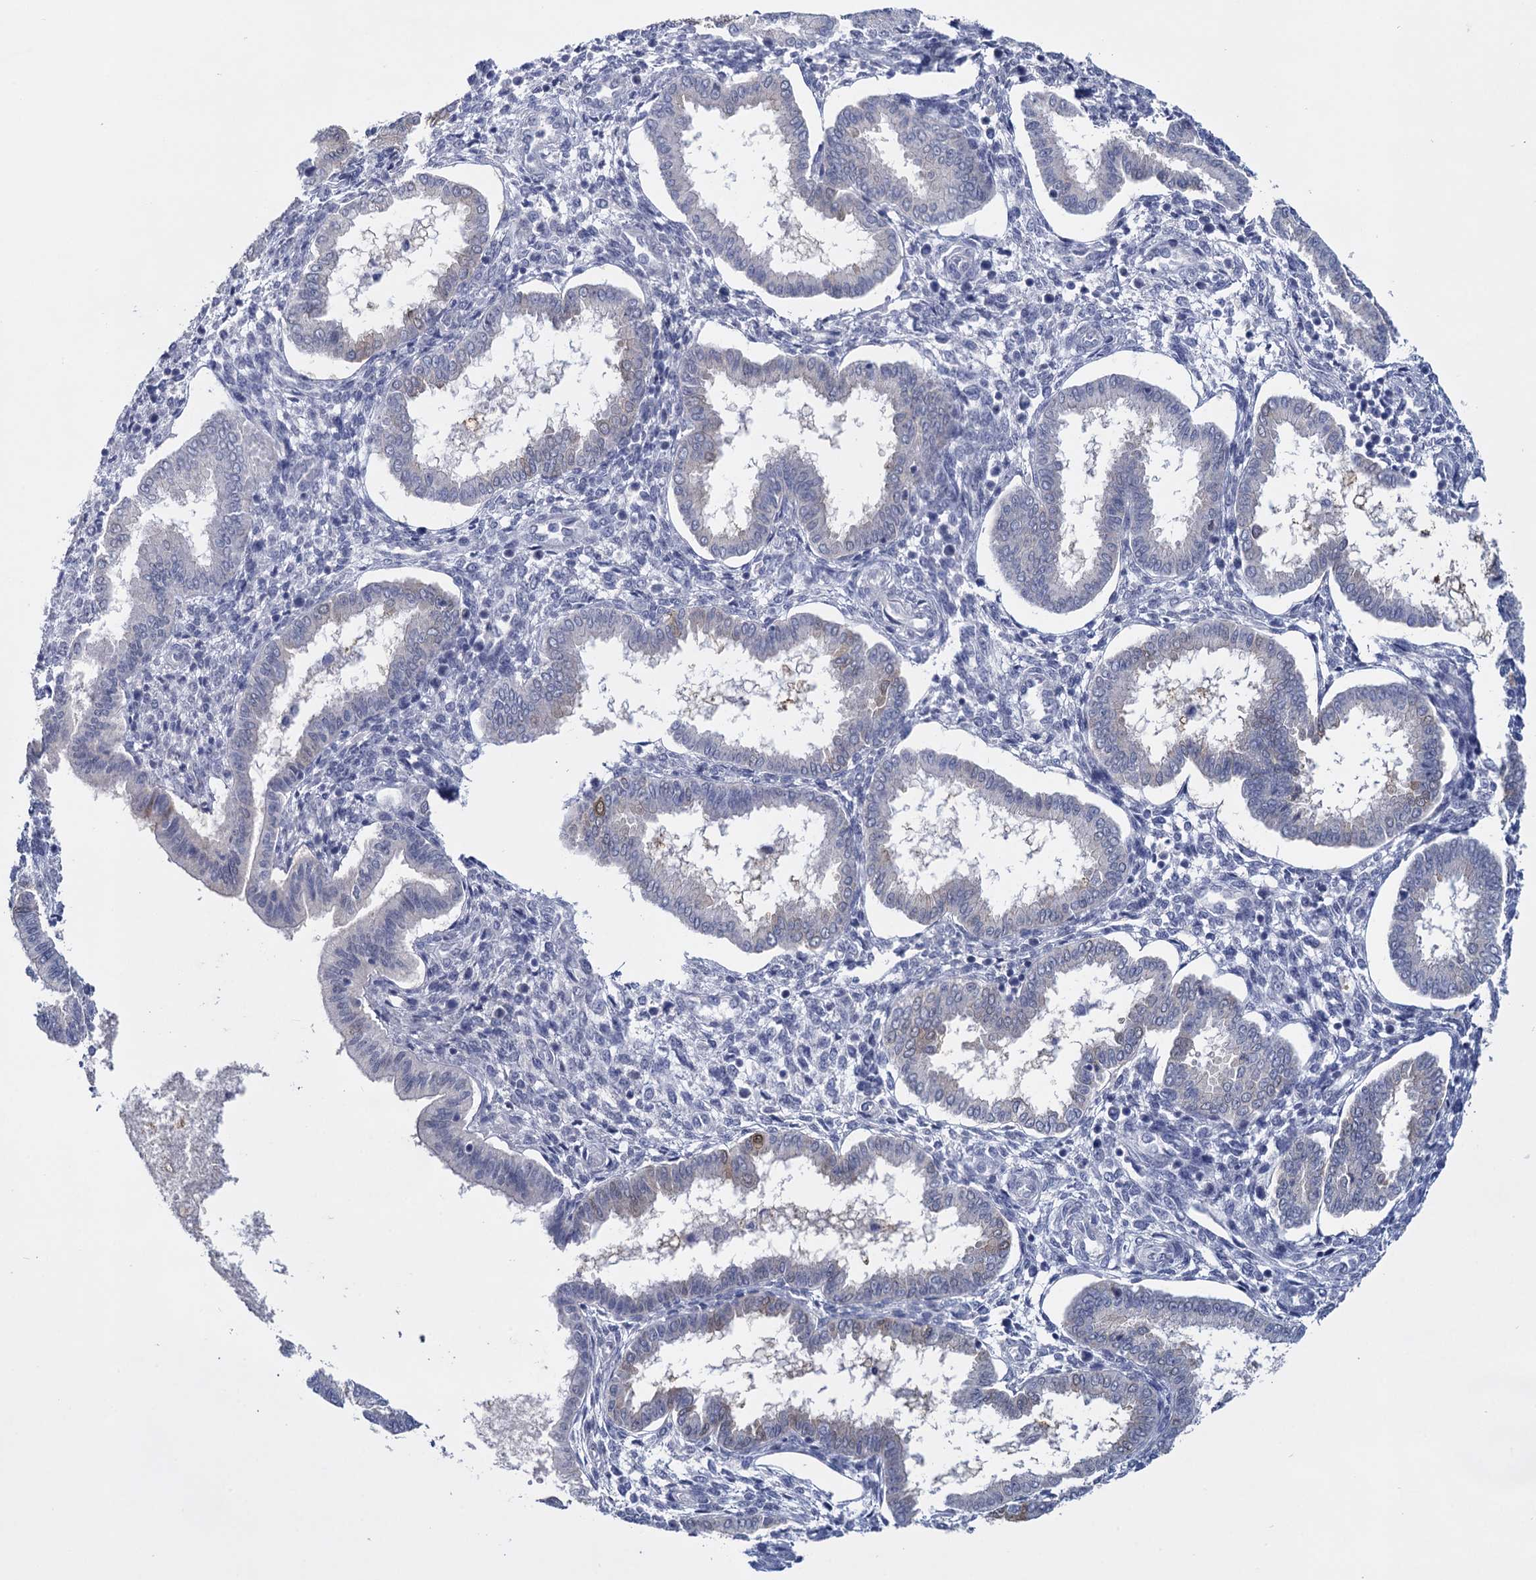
{"staining": {"intensity": "negative", "quantity": "none", "location": "none"}, "tissue": "endometrium", "cell_type": "Cells in endometrial stroma", "image_type": "normal", "snomed": [{"axis": "morphology", "description": "Normal tissue, NOS"}, {"axis": "topography", "description": "Endometrium"}], "caption": "Immunohistochemistry (IHC) of unremarkable endometrium demonstrates no expression in cells in endometrial stroma. The staining is performed using DAB (3,3'-diaminobenzidine) brown chromogen with nuclei counter-stained in using hematoxylin.", "gene": "SFN", "patient": {"sex": "female", "age": 24}}